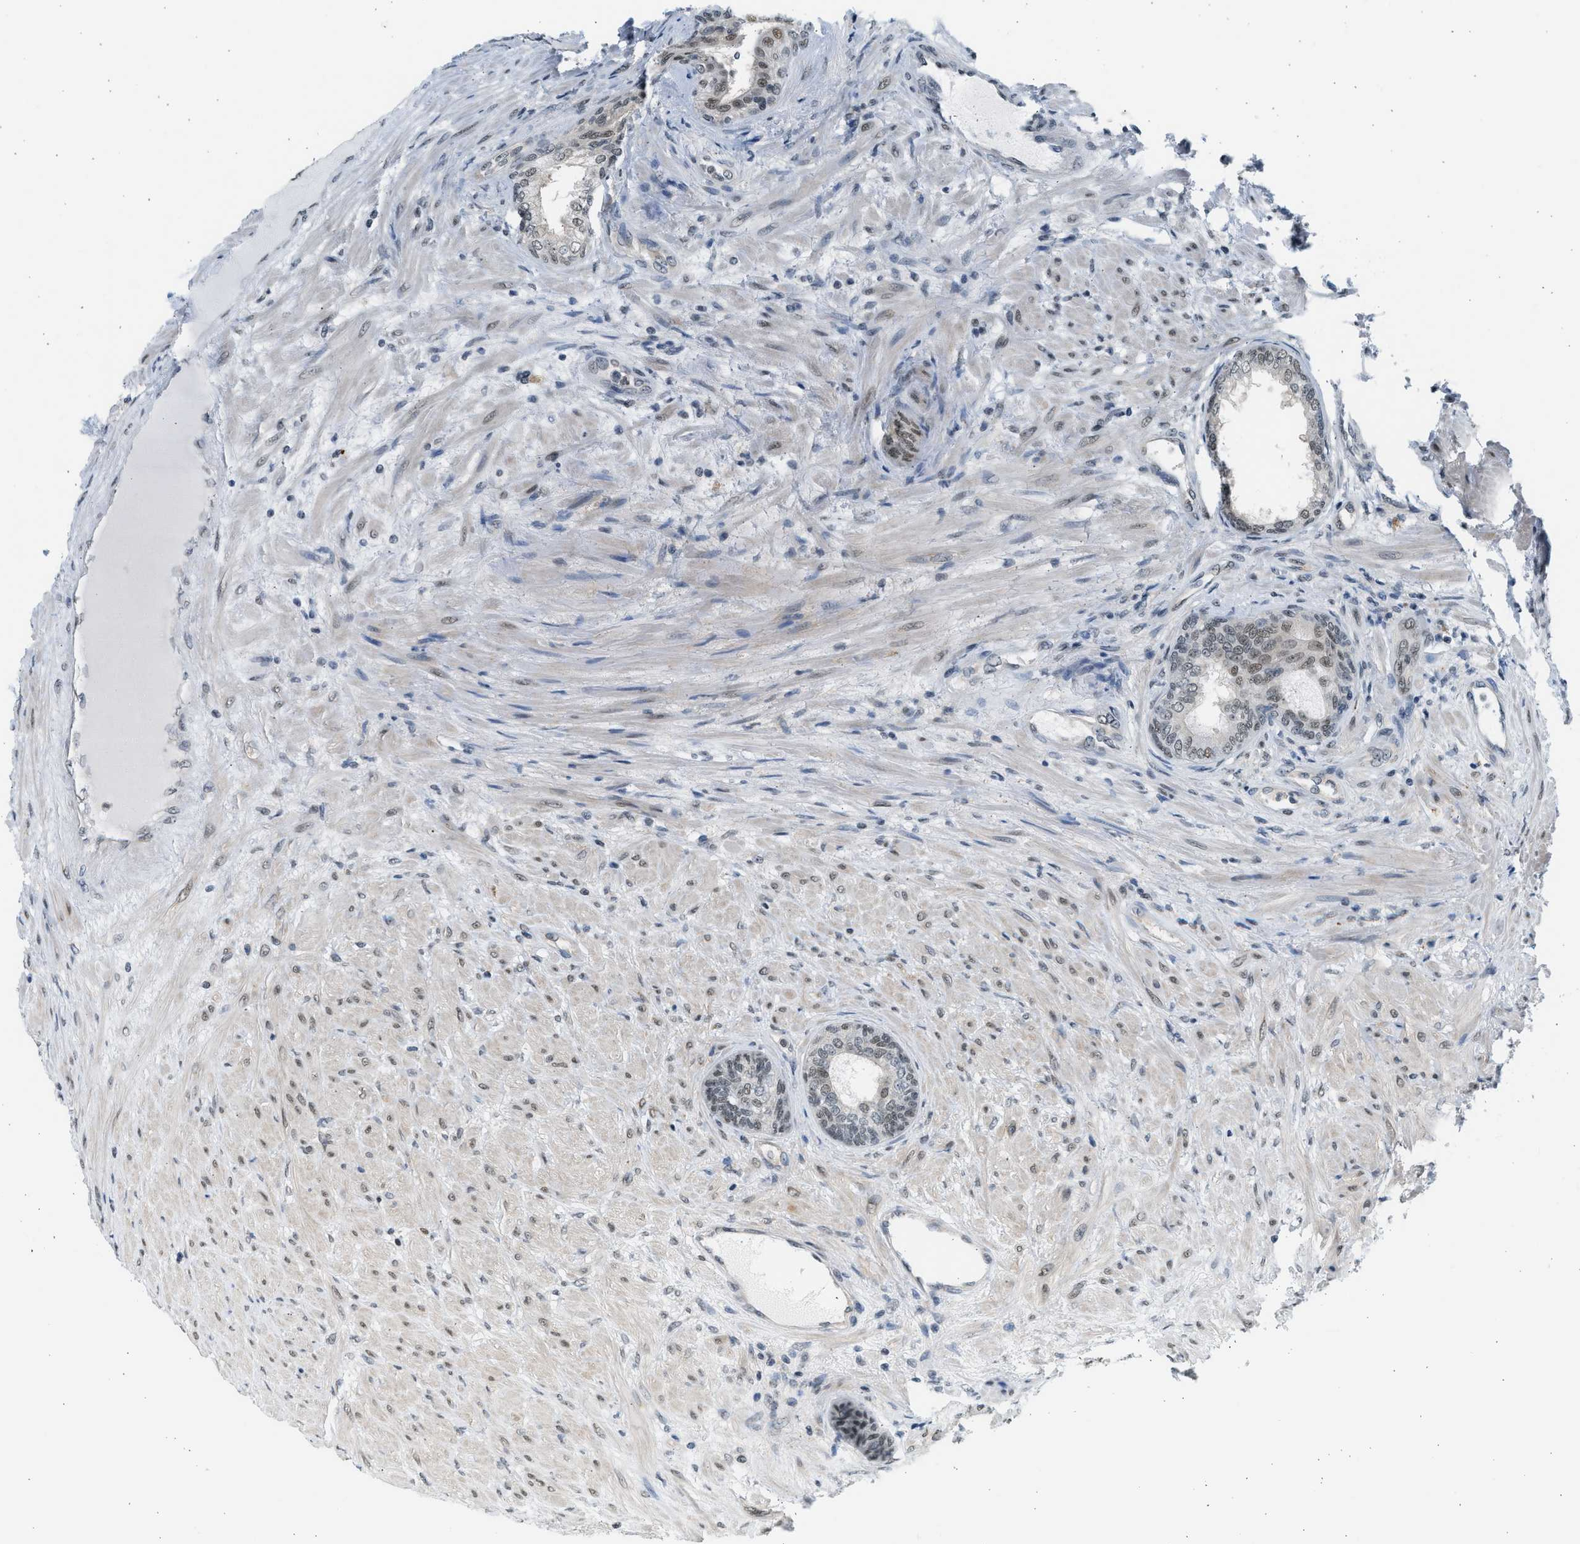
{"staining": {"intensity": "weak", "quantity": "25%-75%", "location": "nuclear"}, "tissue": "prostate", "cell_type": "Glandular cells", "image_type": "normal", "snomed": [{"axis": "morphology", "description": "Normal tissue, NOS"}, {"axis": "topography", "description": "Prostate"}], "caption": "The micrograph exhibits a brown stain indicating the presence of a protein in the nuclear of glandular cells in prostate.", "gene": "HIPK1", "patient": {"sex": "male", "age": 76}}